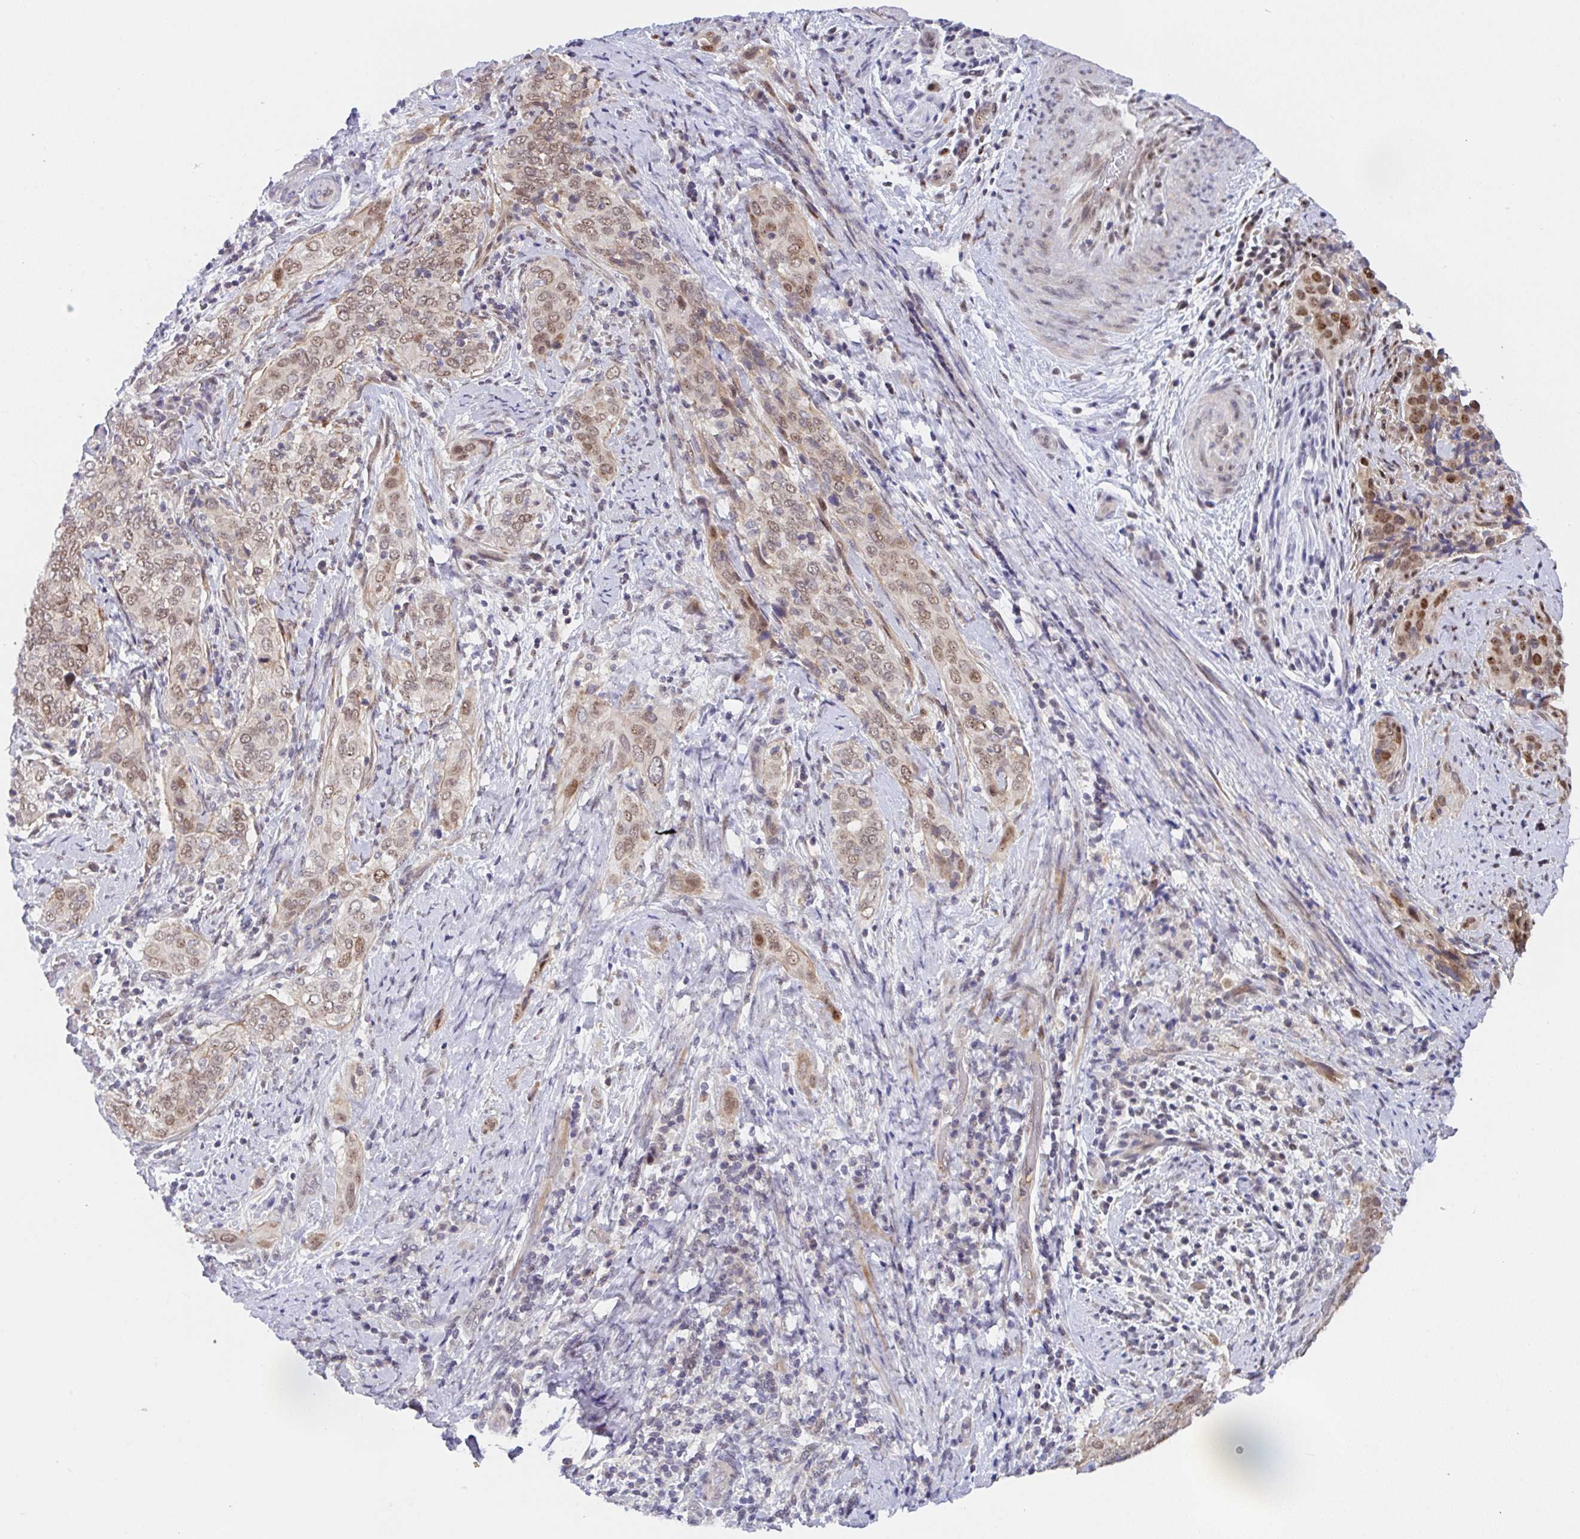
{"staining": {"intensity": "moderate", "quantity": ">75%", "location": "nuclear"}, "tissue": "cervical cancer", "cell_type": "Tumor cells", "image_type": "cancer", "snomed": [{"axis": "morphology", "description": "Squamous cell carcinoma, NOS"}, {"axis": "topography", "description": "Cervix"}], "caption": "Immunohistochemistry (IHC) staining of cervical cancer (squamous cell carcinoma), which demonstrates medium levels of moderate nuclear staining in about >75% of tumor cells indicating moderate nuclear protein positivity. The staining was performed using DAB (3,3'-diaminobenzidine) (brown) for protein detection and nuclei were counterstained in hematoxylin (blue).", "gene": "RBM18", "patient": {"sex": "female", "age": 38}}